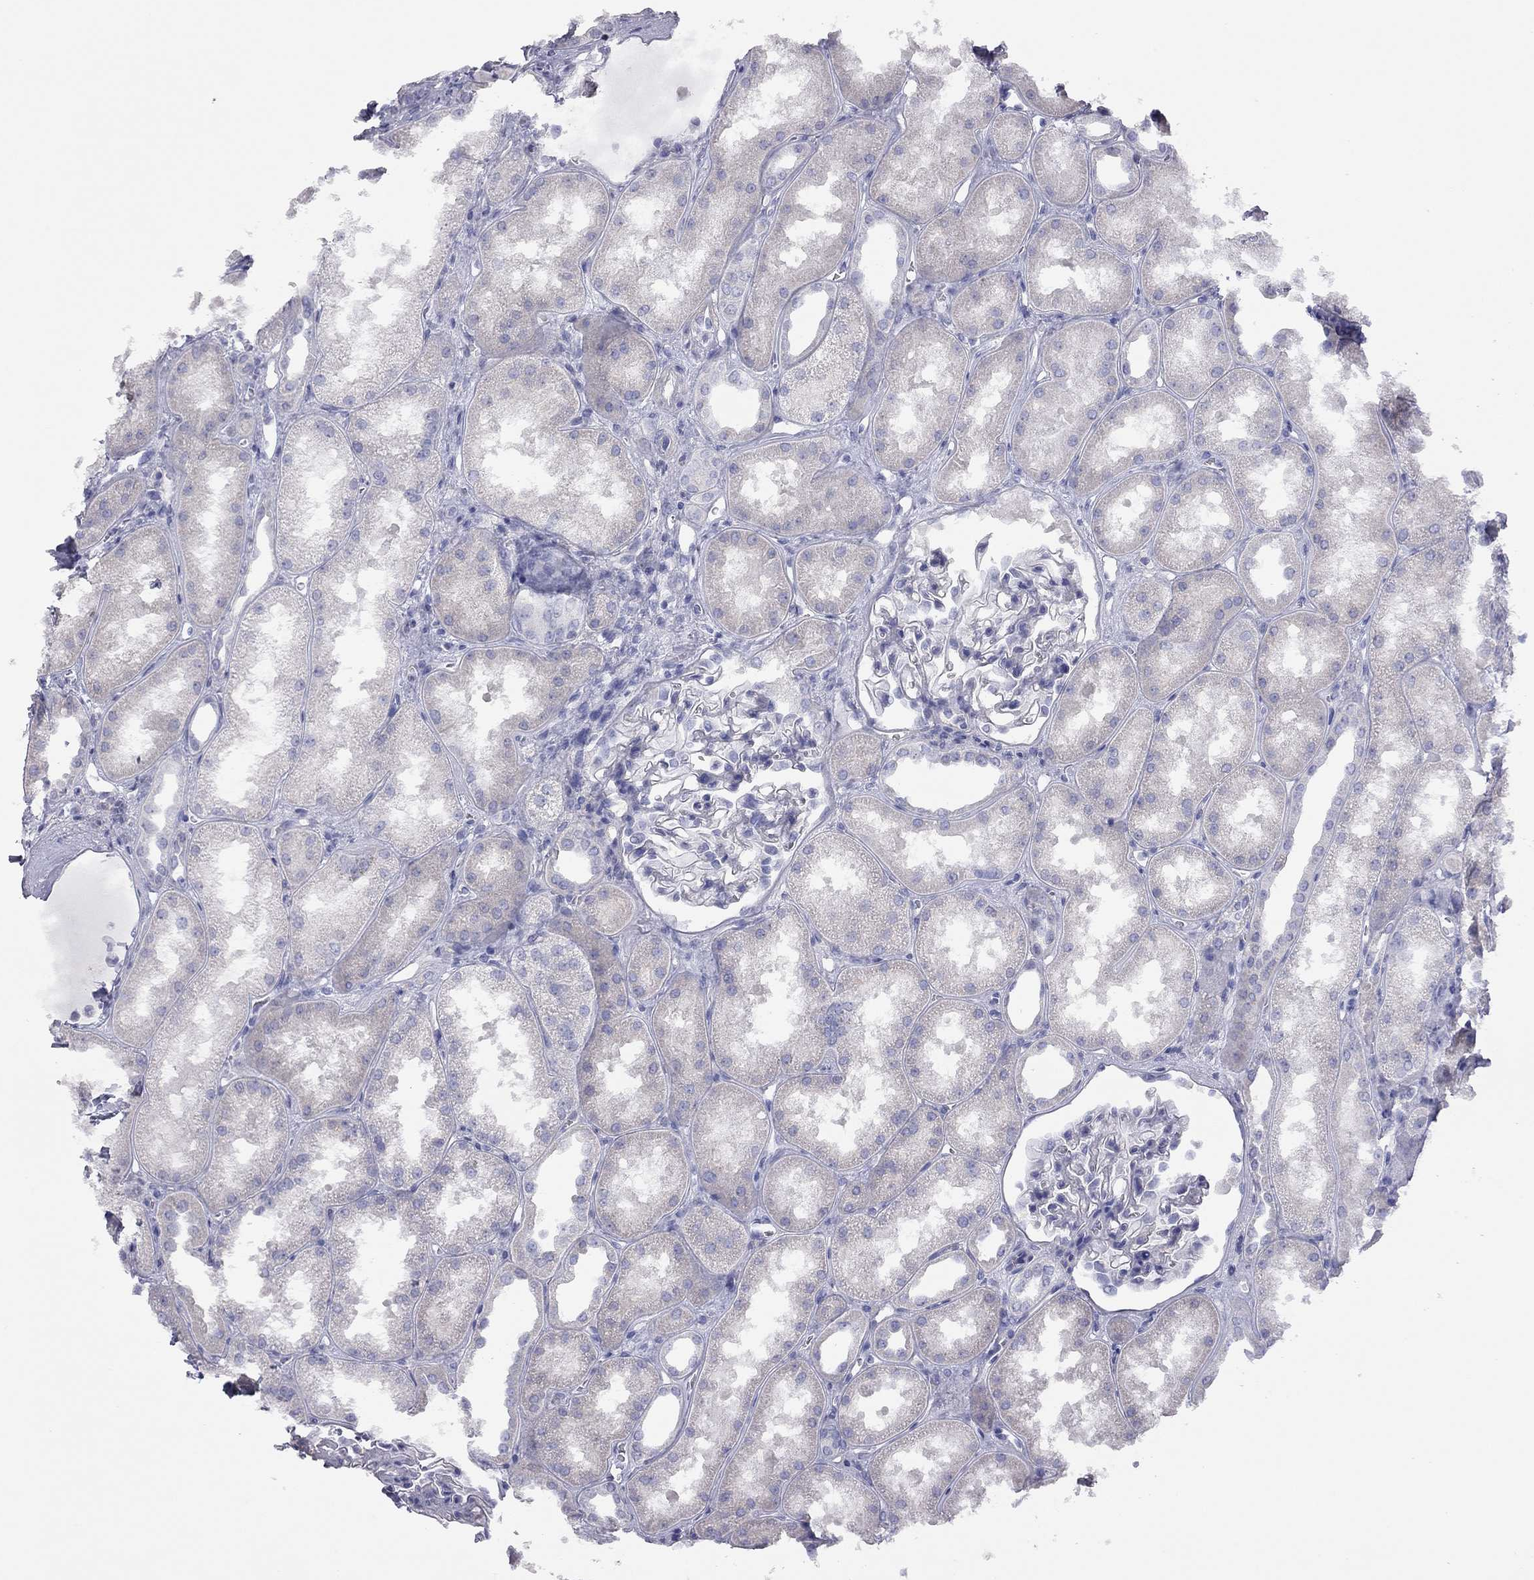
{"staining": {"intensity": "negative", "quantity": "none", "location": "none"}, "tissue": "kidney", "cell_type": "Cells in glomeruli", "image_type": "normal", "snomed": [{"axis": "morphology", "description": "Normal tissue, NOS"}, {"axis": "topography", "description": "Kidney"}], "caption": "The IHC photomicrograph has no significant expression in cells in glomeruli of kidney. (Stains: DAB IHC with hematoxylin counter stain, Microscopy: brightfield microscopy at high magnification).", "gene": "ADCYAP1", "patient": {"sex": "male", "age": 61}}